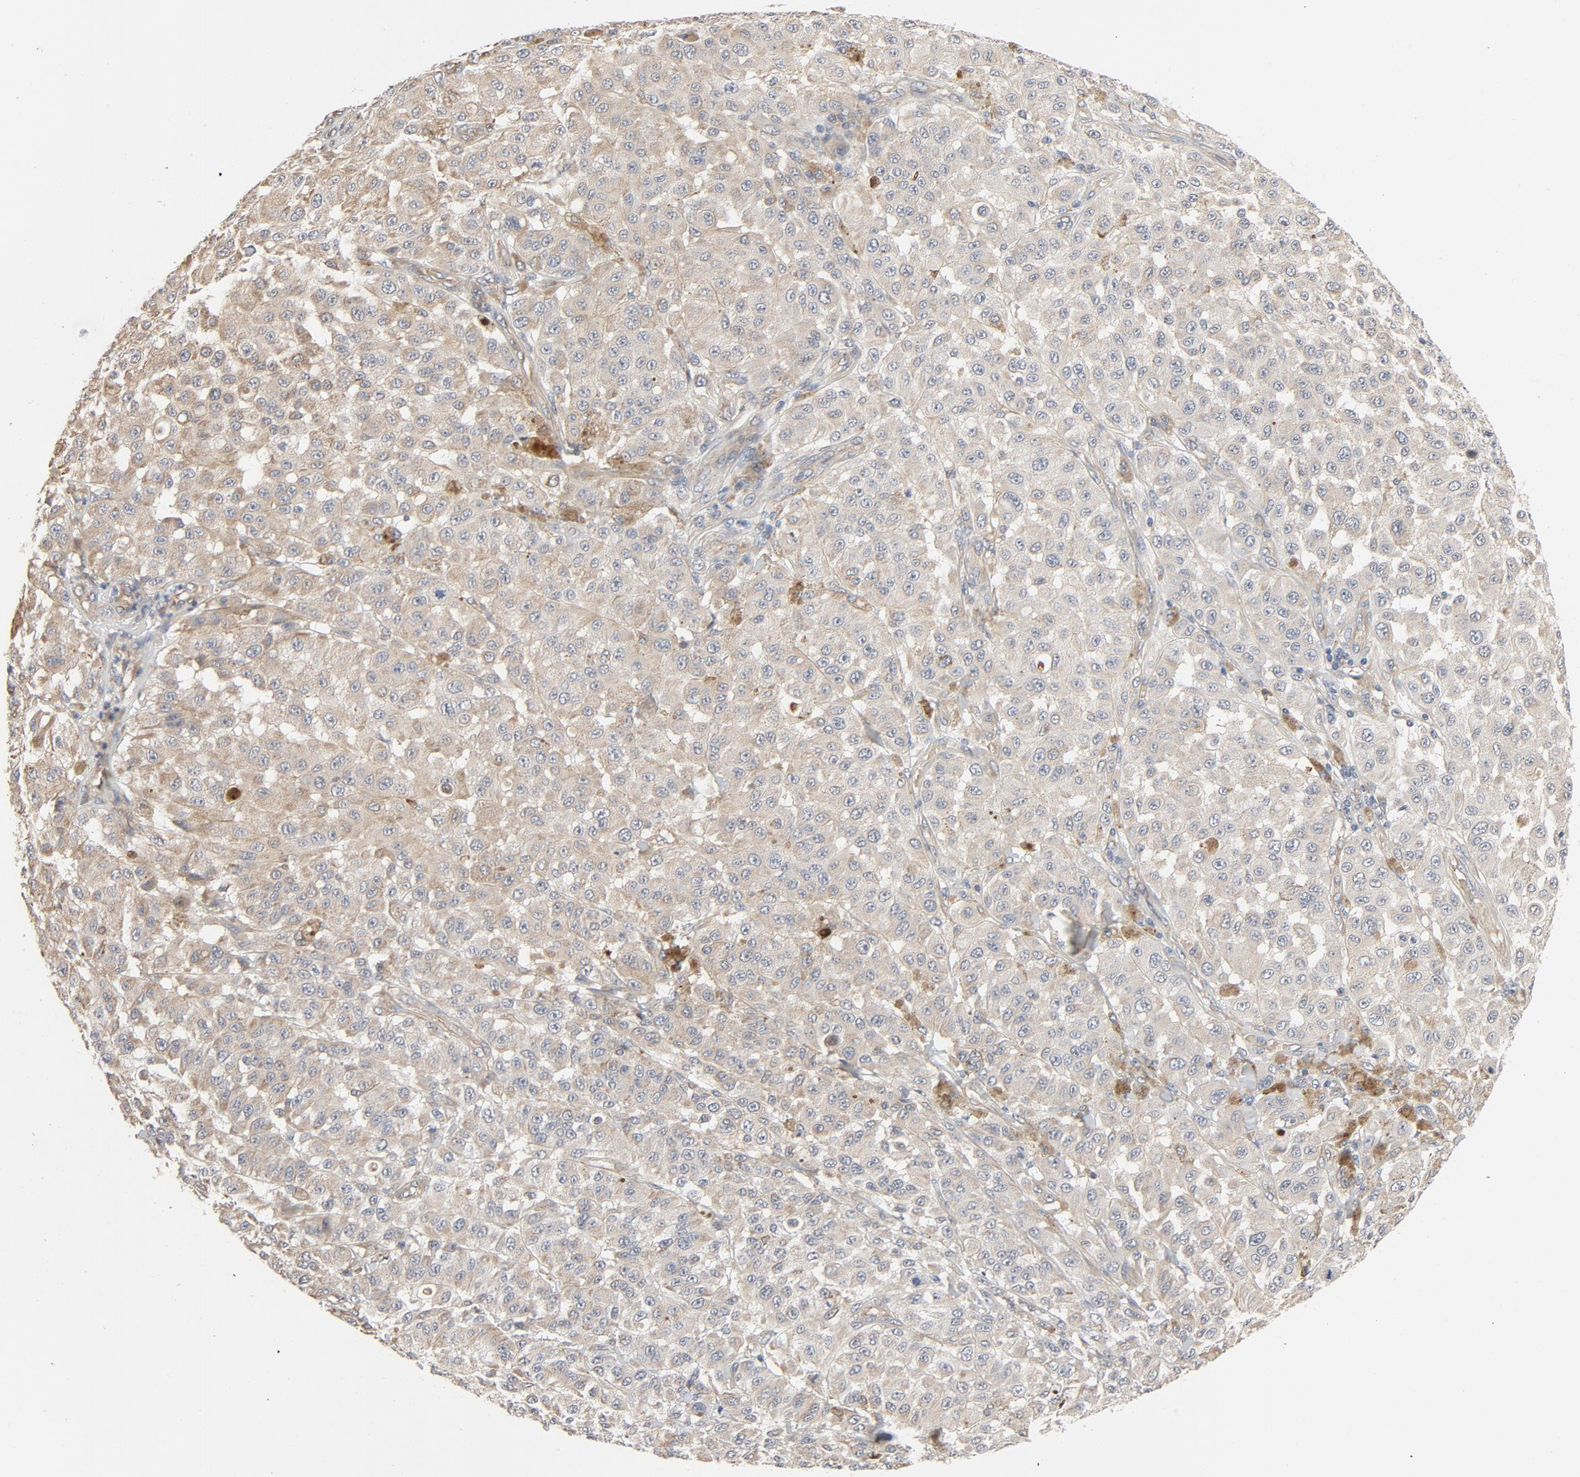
{"staining": {"intensity": "moderate", "quantity": ">75%", "location": "cytoplasmic/membranous"}, "tissue": "melanoma", "cell_type": "Tumor cells", "image_type": "cancer", "snomed": [{"axis": "morphology", "description": "Malignant melanoma, NOS"}, {"axis": "topography", "description": "Skin"}], "caption": "The immunohistochemical stain highlights moderate cytoplasmic/membranous staining in tumor cells of malignant melanoma tissue. The staining was performed using DAB (3,3'-diaminobenzidine) to visualize the protein expression in brown, while the nuclei were stained in blue with hematoxylin (Magnification: 20x).", "gene": "TRIOBP", "patient": {"sex": "female", "age": 64}}